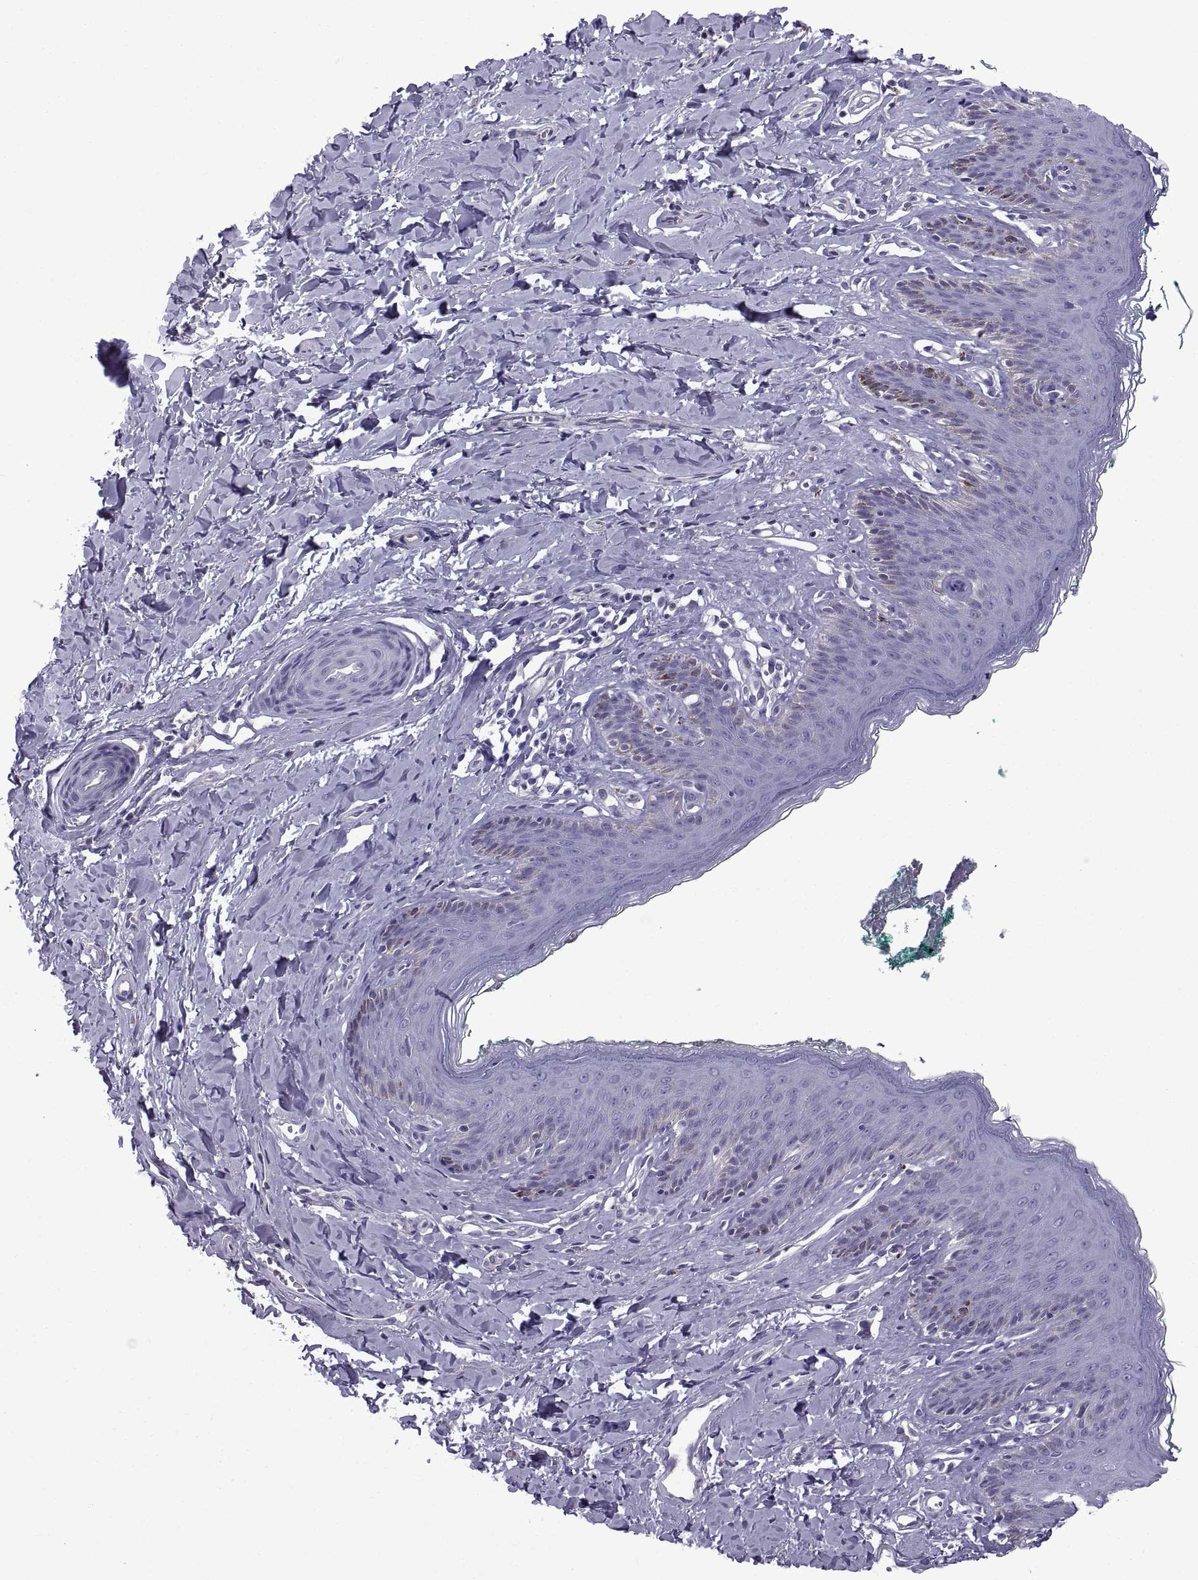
{"staining": {"intensity": "negative", "quantity": "none", "location": "none"}, "tissue": "skin", "cell_type": "Epidermal cells", "image_type": "normal", "snomed": [{"axis": "morphology", "description": "Normal tissue, NOS"}, {"axis": "topography", "description": "Vulva"}], "caption": "Immunohistochemistry (IHC) of benign skin reveals no positivity in epidermal cells.", "gene": "SPDYE10", "patient": {"sex": "female", "age": 66}}